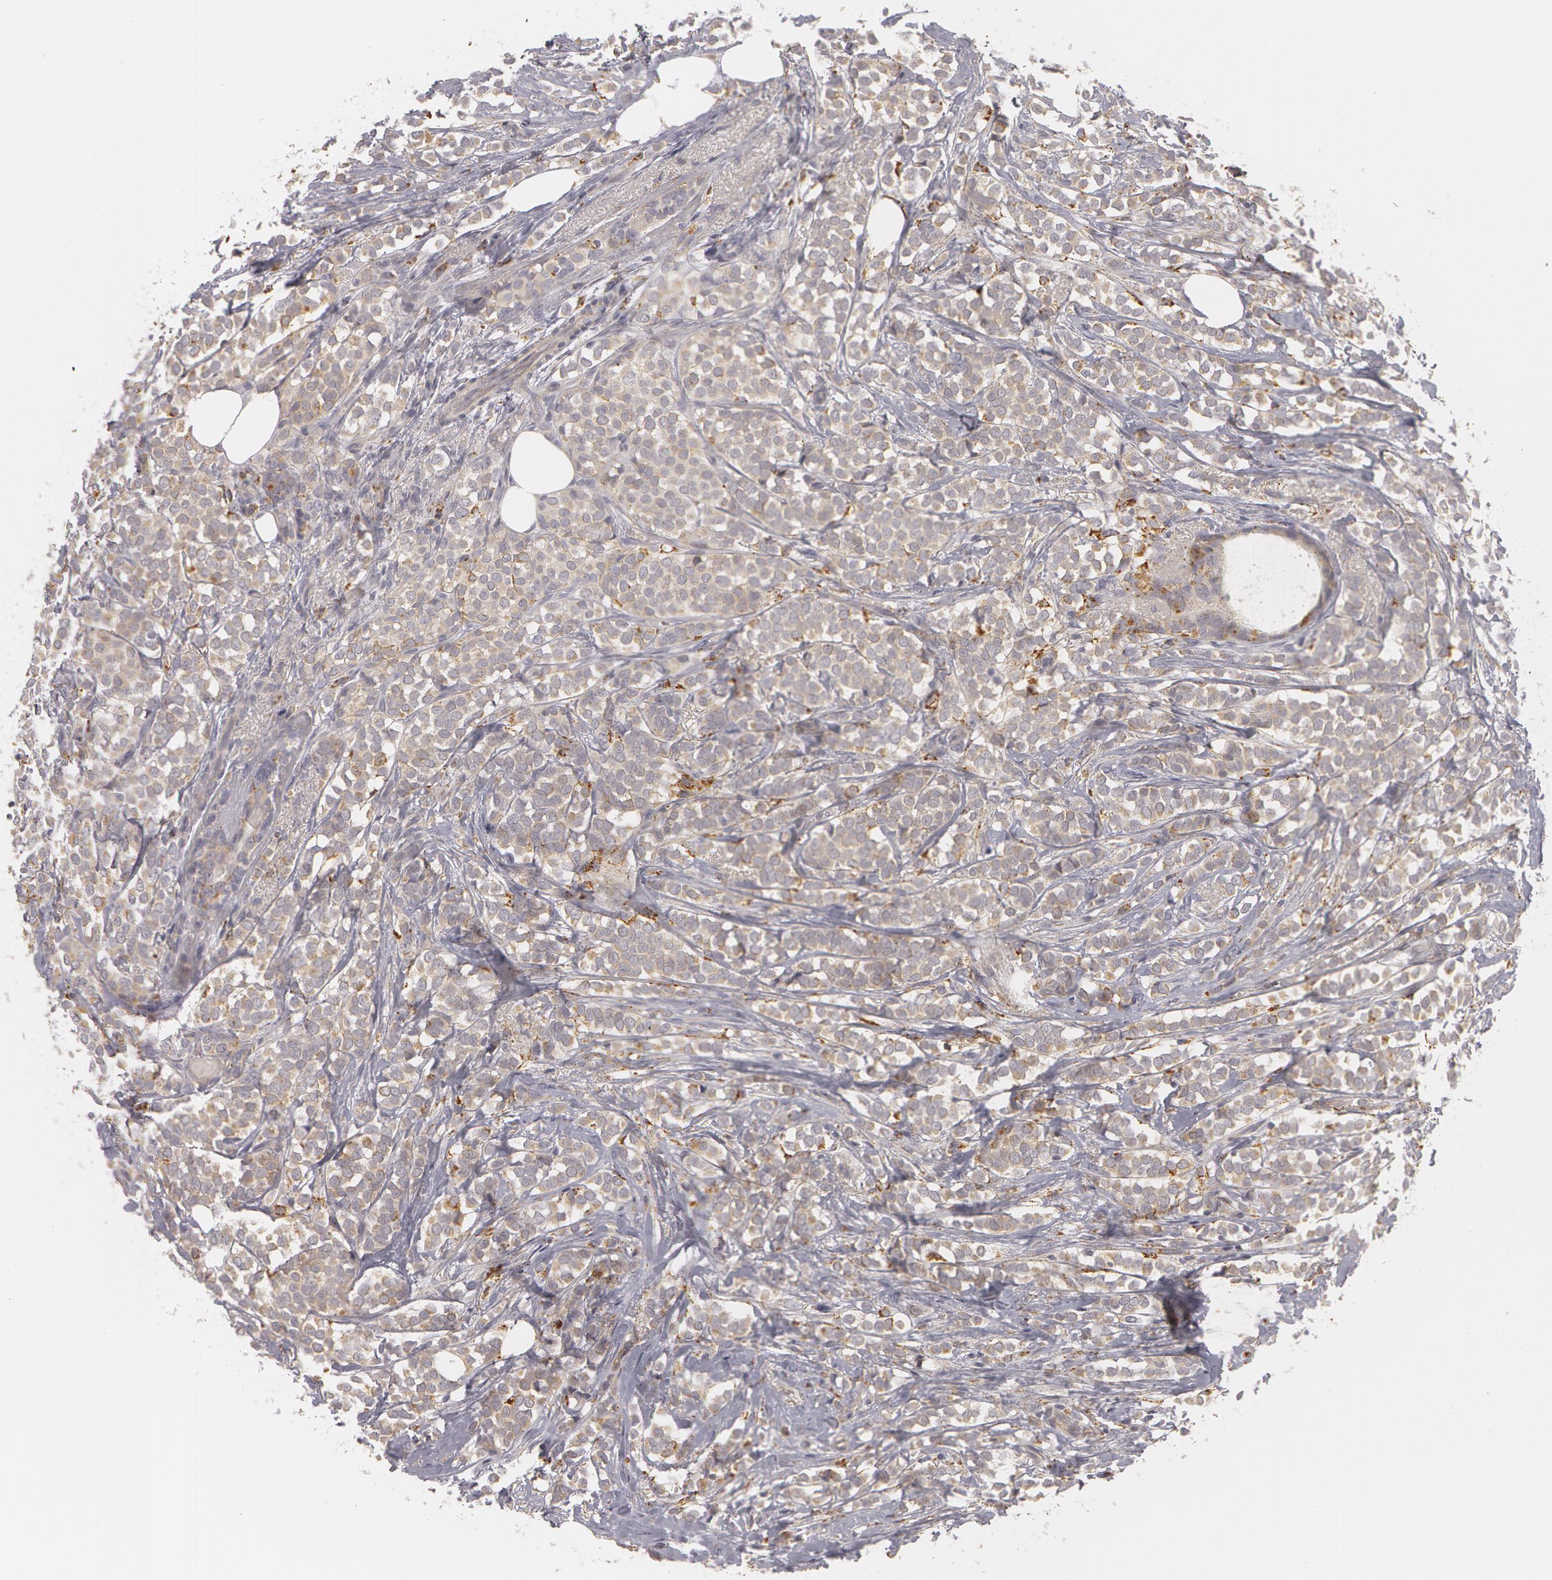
{"staining": {"intensity": "weak", "quantity": ">75%", "location": "cytoplasmic/membranous"}, "tissue": "breast cancer", "cell_type": "Tumor cells", "image_type": "cancer", "snomed": [{"axis": "morphology", "description": "Lobular carcinoma"}, {"axis": "topography", "description": "Breast"}], "caption": "Protein expression analysis of human breast cancer reveals weak cytoplasmic/membranous staining in about >75% of tumor cells. (Brightfield microscopy of DAB IHC at high magnification).", "gene": "C7", "patient": {"sex": "female", "age": 56}}